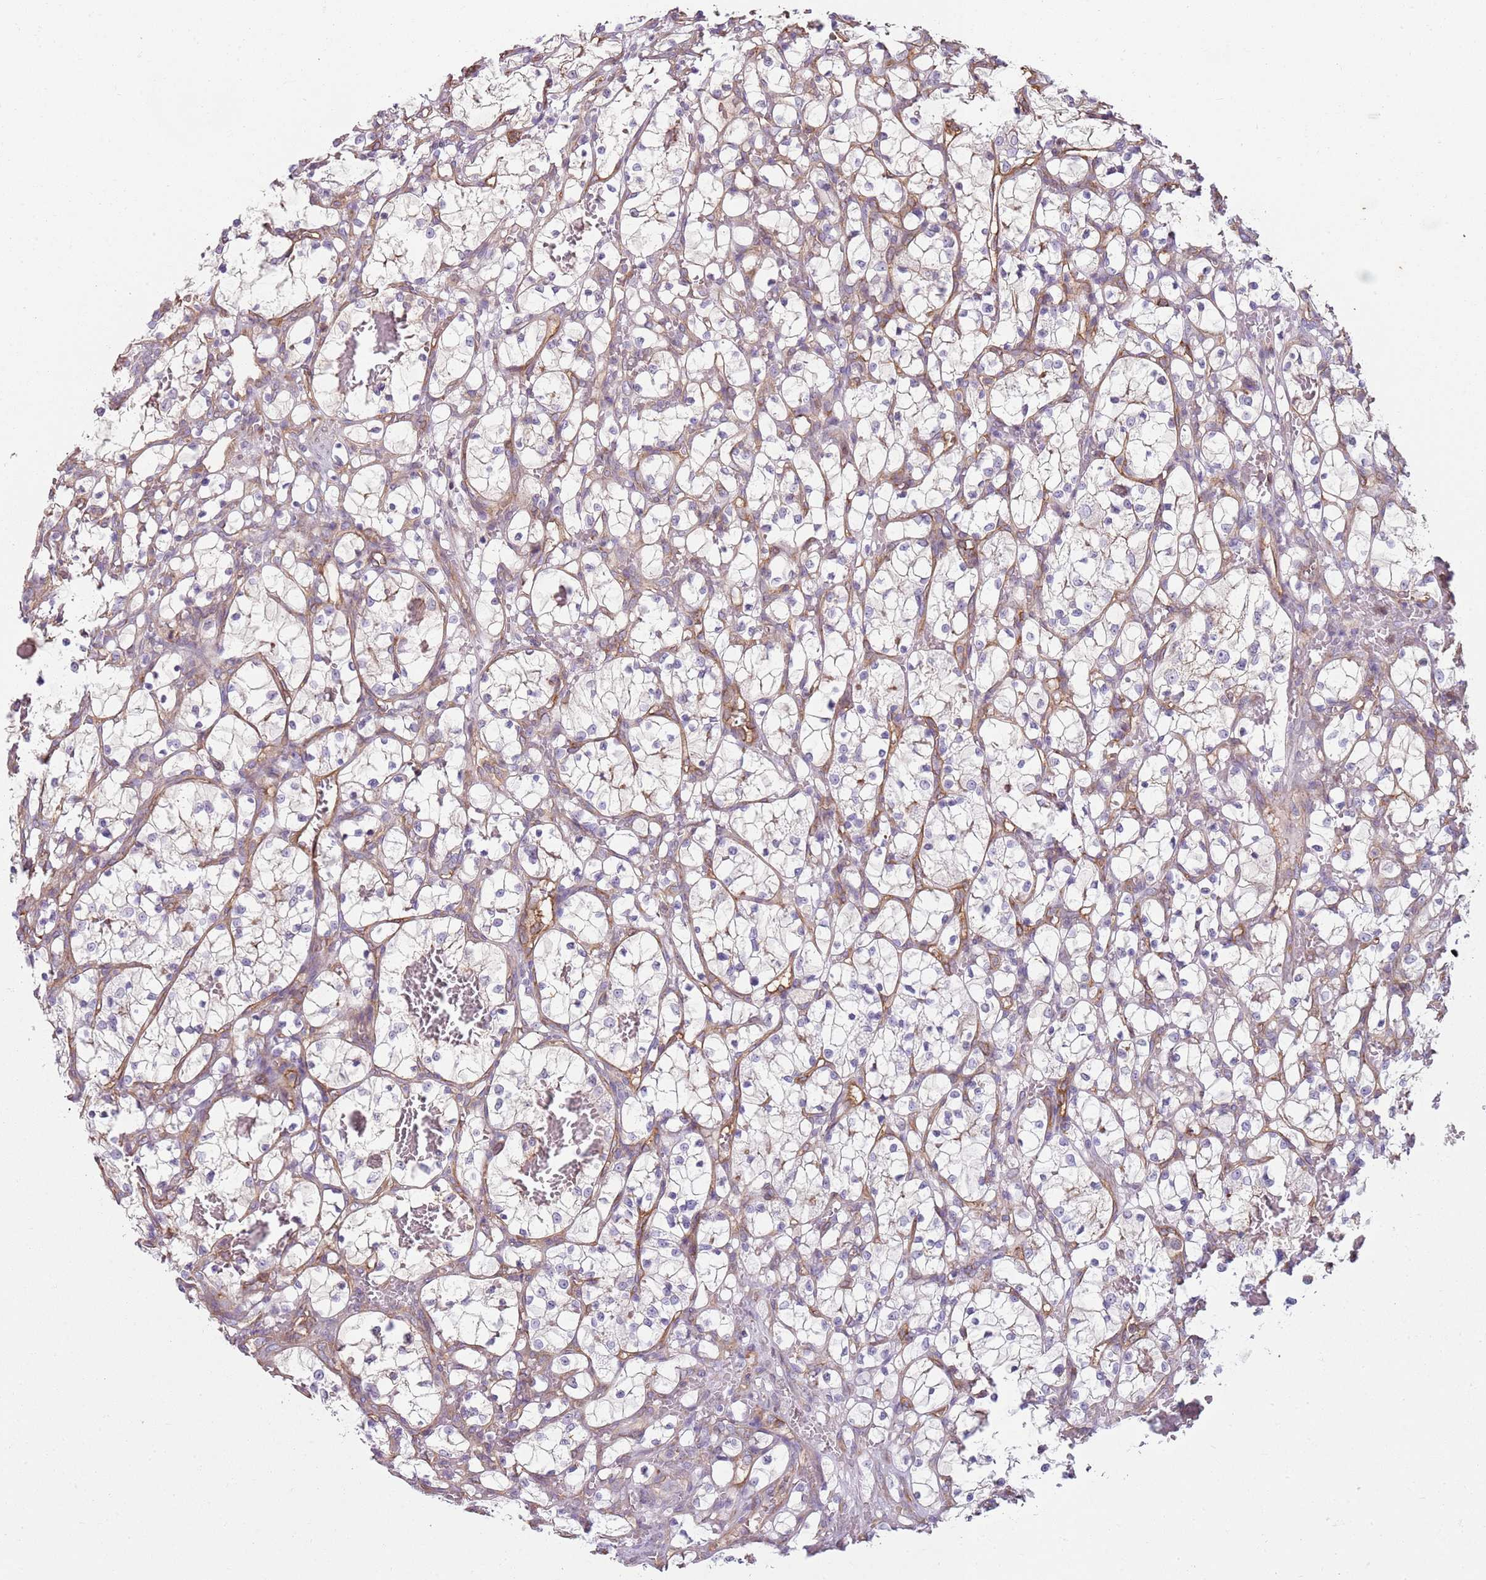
{"staining": {"intensity": "weak", "quantity": "<25%", "location": "cytoplasmic/membranous"}, "tissue": "renal cancer", "cell_type": "Tumor cells", "image_type": "cancer", "snomed": [{"axis": "morphology", "description": "Adenocarcinoma, NOS"}, {"axis": "topography", "description": "Kidney"}], "caption": "High power microscopy photomicrograph of an immunohistochemistry (IHC) micrograph of adenocarcinoma (renal), revealing no significant staining in tumor cells.", "gene": "GNAI3", "patient": {"sex": "female", "age": 69}}